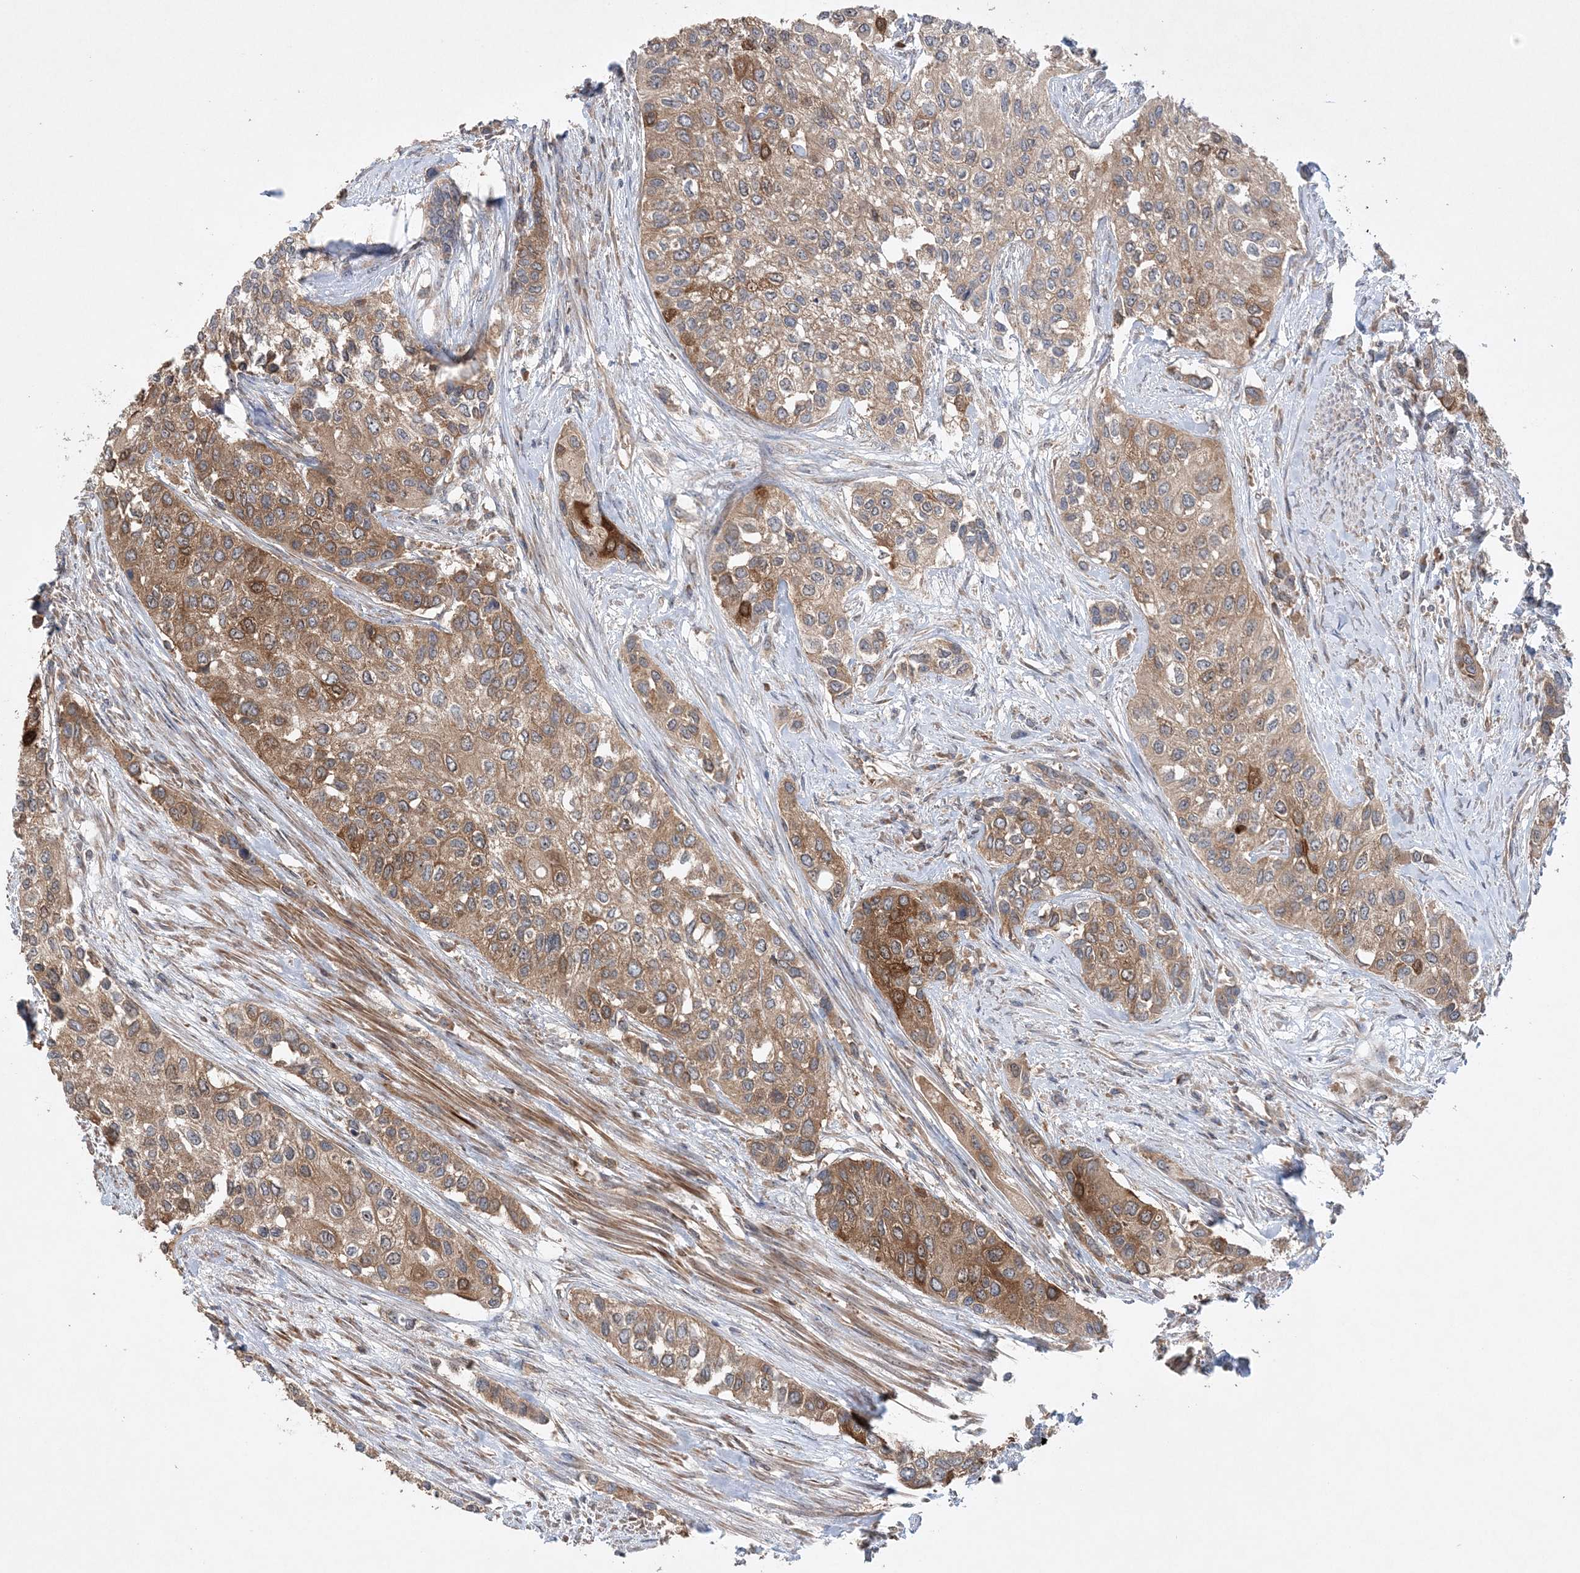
{"staining": {"intensity": "moderate", "quantity": ">75%", "location": "cytoplasmic/membranous"}, "tissue": "urothelial cancer", "cell_type": "Tumor cells", "image_type": "cancer", "snomed": [{"axis": "morphology", "description": "Normal tissue, NOS"}, {"axis": "morphology", "description": "Urothelial carcinoma, High grade"}, {"axis": "topography", "description": "Vascular tissue"}, {"axis": "topography", "description": "Urinary bladder"}], "caption": "Protein staining of urothelial cancer tissue reveals moderate cytoplasmic/membranous staining in approximately >75% of tumor cells.", "gene": "ACAP2", "patient": {"sex": "female", "age": 56}}